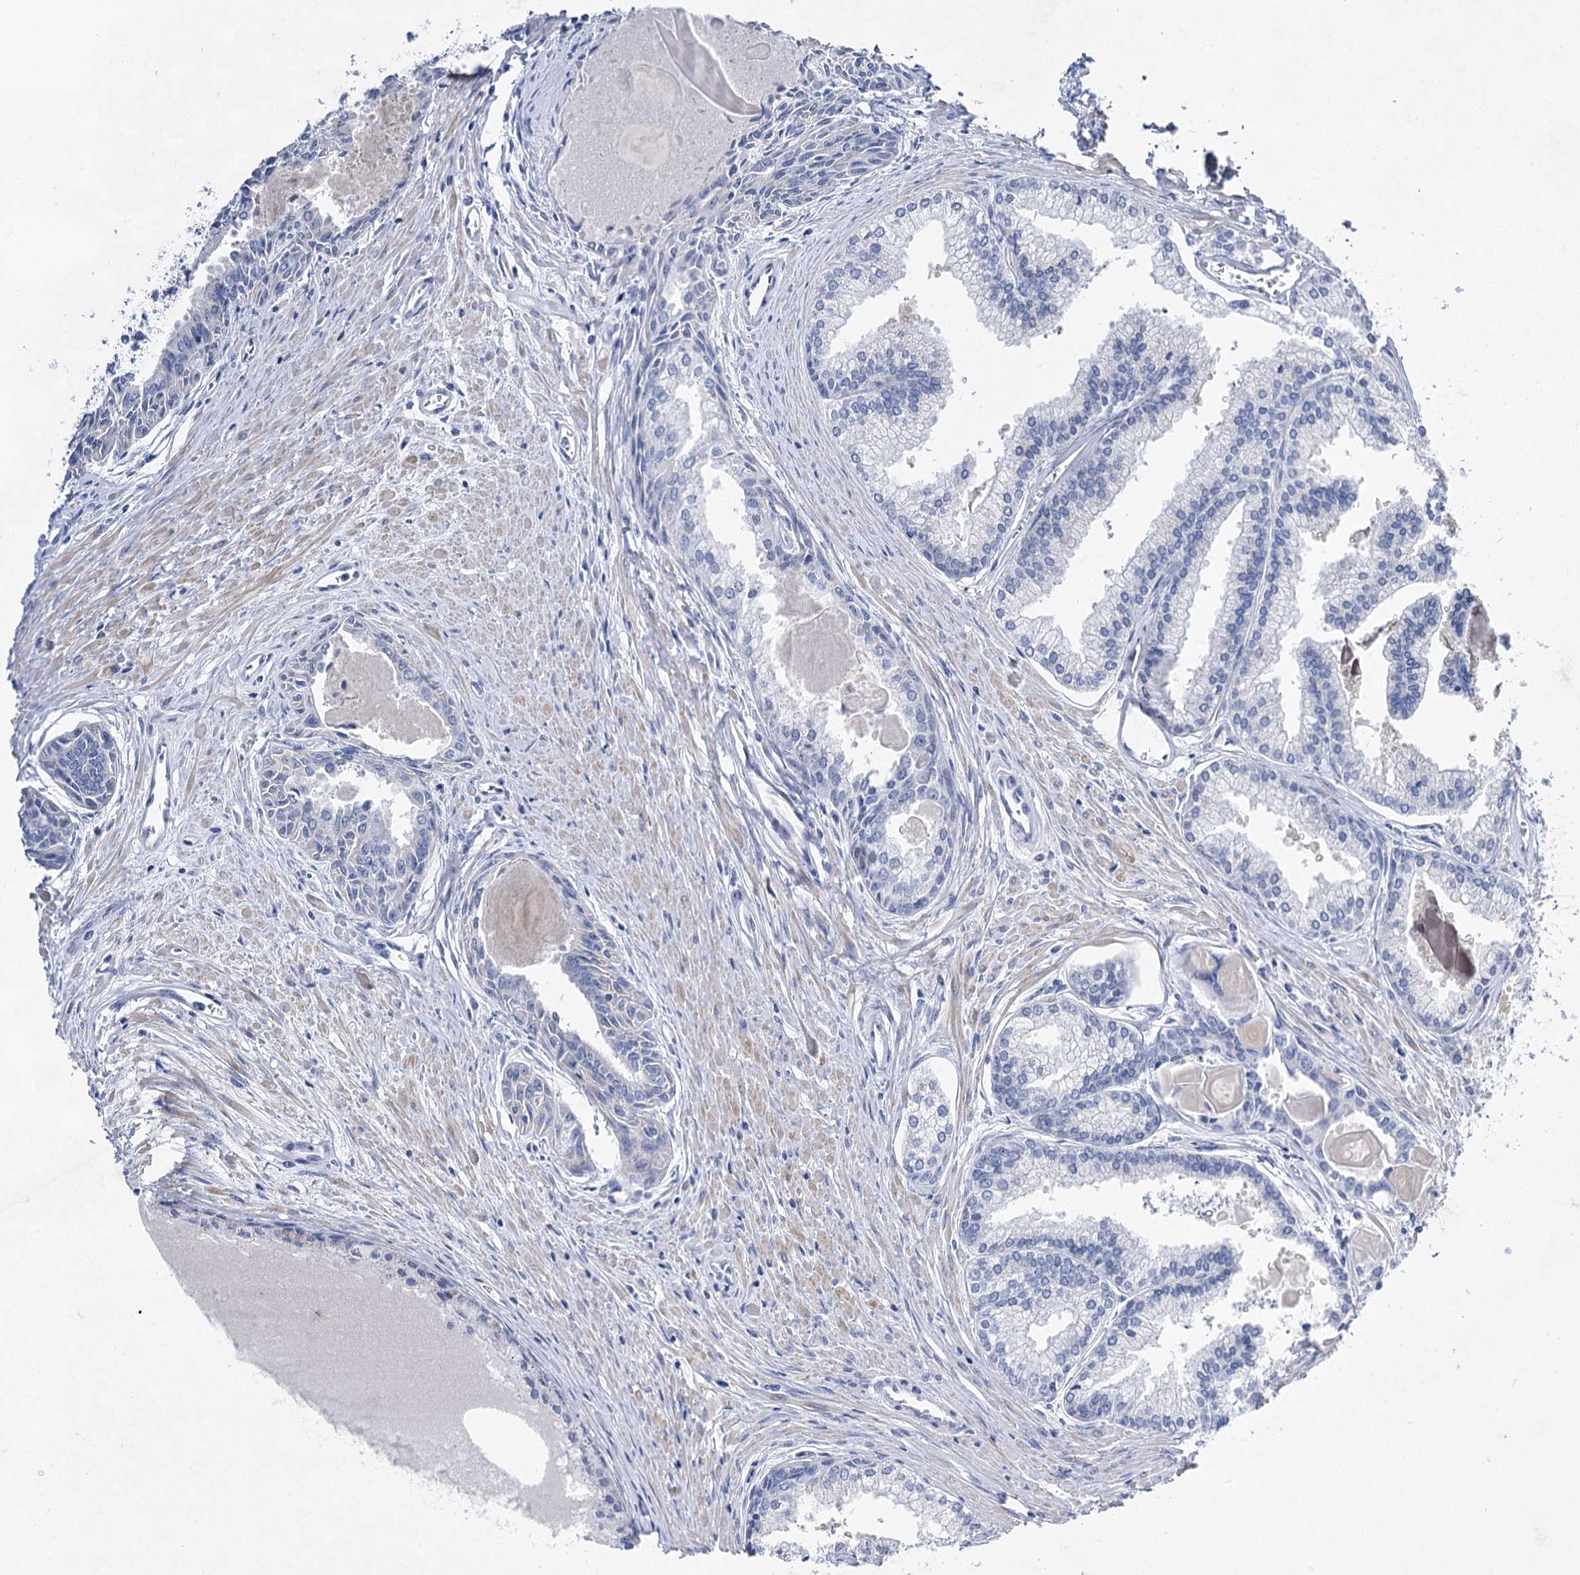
{"staining": {"intensity": "negative", "quantity": "none", "location": "none"}, "tissue": "prostate cancer", "cell_type": "Tumor cells", "image_type": "cancer", "snomed": [{"axis": "morphology", "description": "Adenocarcinoma, High grade"}, {"axis": "topography", "description": "Prostate"}], "caption": "Tumor cells show no significant protein expression in prostate cancer (adenocarcinoma (high-grade)).", "gene": "ACRV1", "patient": {"sex": "male", "age": 68}}